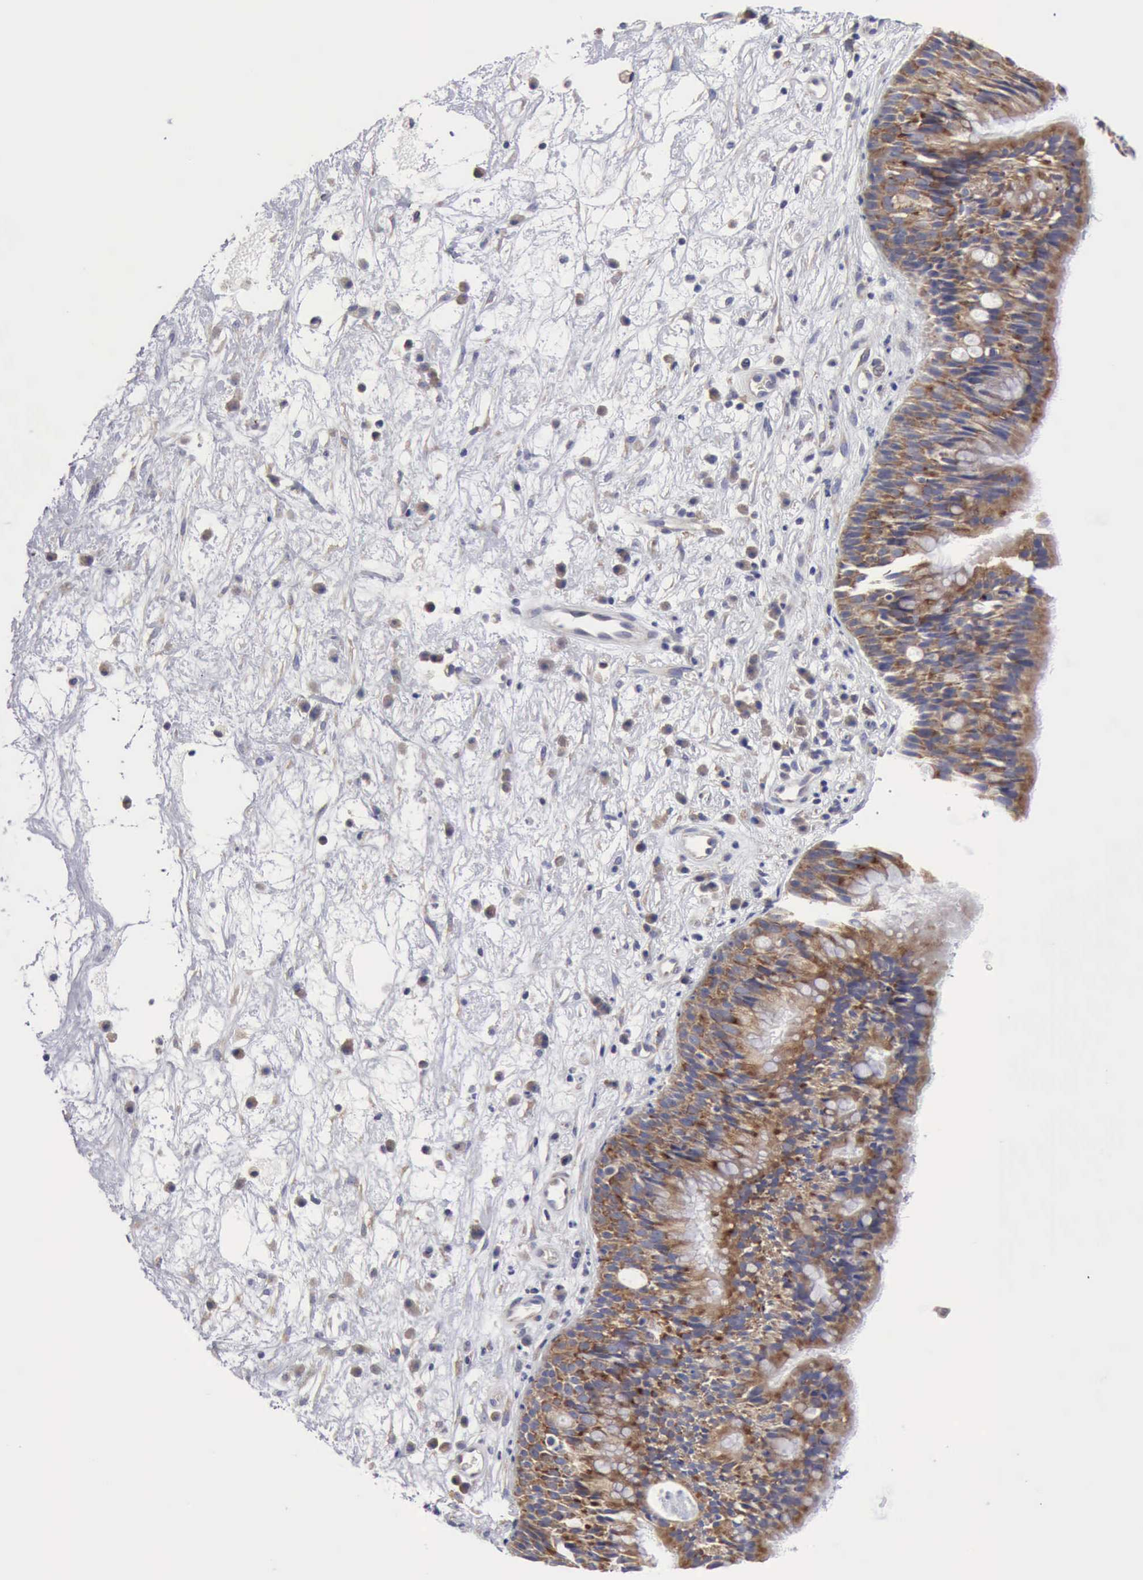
{"staining": {"intensity": "moderate", "quantity": ">75%", "location": "cytoplasmic/membranous"}, "tissue": "nasopharynx", "cell_type": "Respiratory epithelial cells", "image_type": "normal", "snomed": [{"axis": "morphology", "description": "Normal tissue, NOS"}, {"axis": "topography", "description": "Nasopharynx"}], "caption": "The histopathology image exhibits immunohistochemical staining of normal nasopharynx. There is moderate cytoplasmic/membranous staining is identified in about >75% of respiratory epithelial cells. (DAB (3,3'-diaminobenzidine) = brown stain, brightfield microscopy at high magnification).", "gene": "TXLNG", "patient": {"sex": "male", "age": 13}}